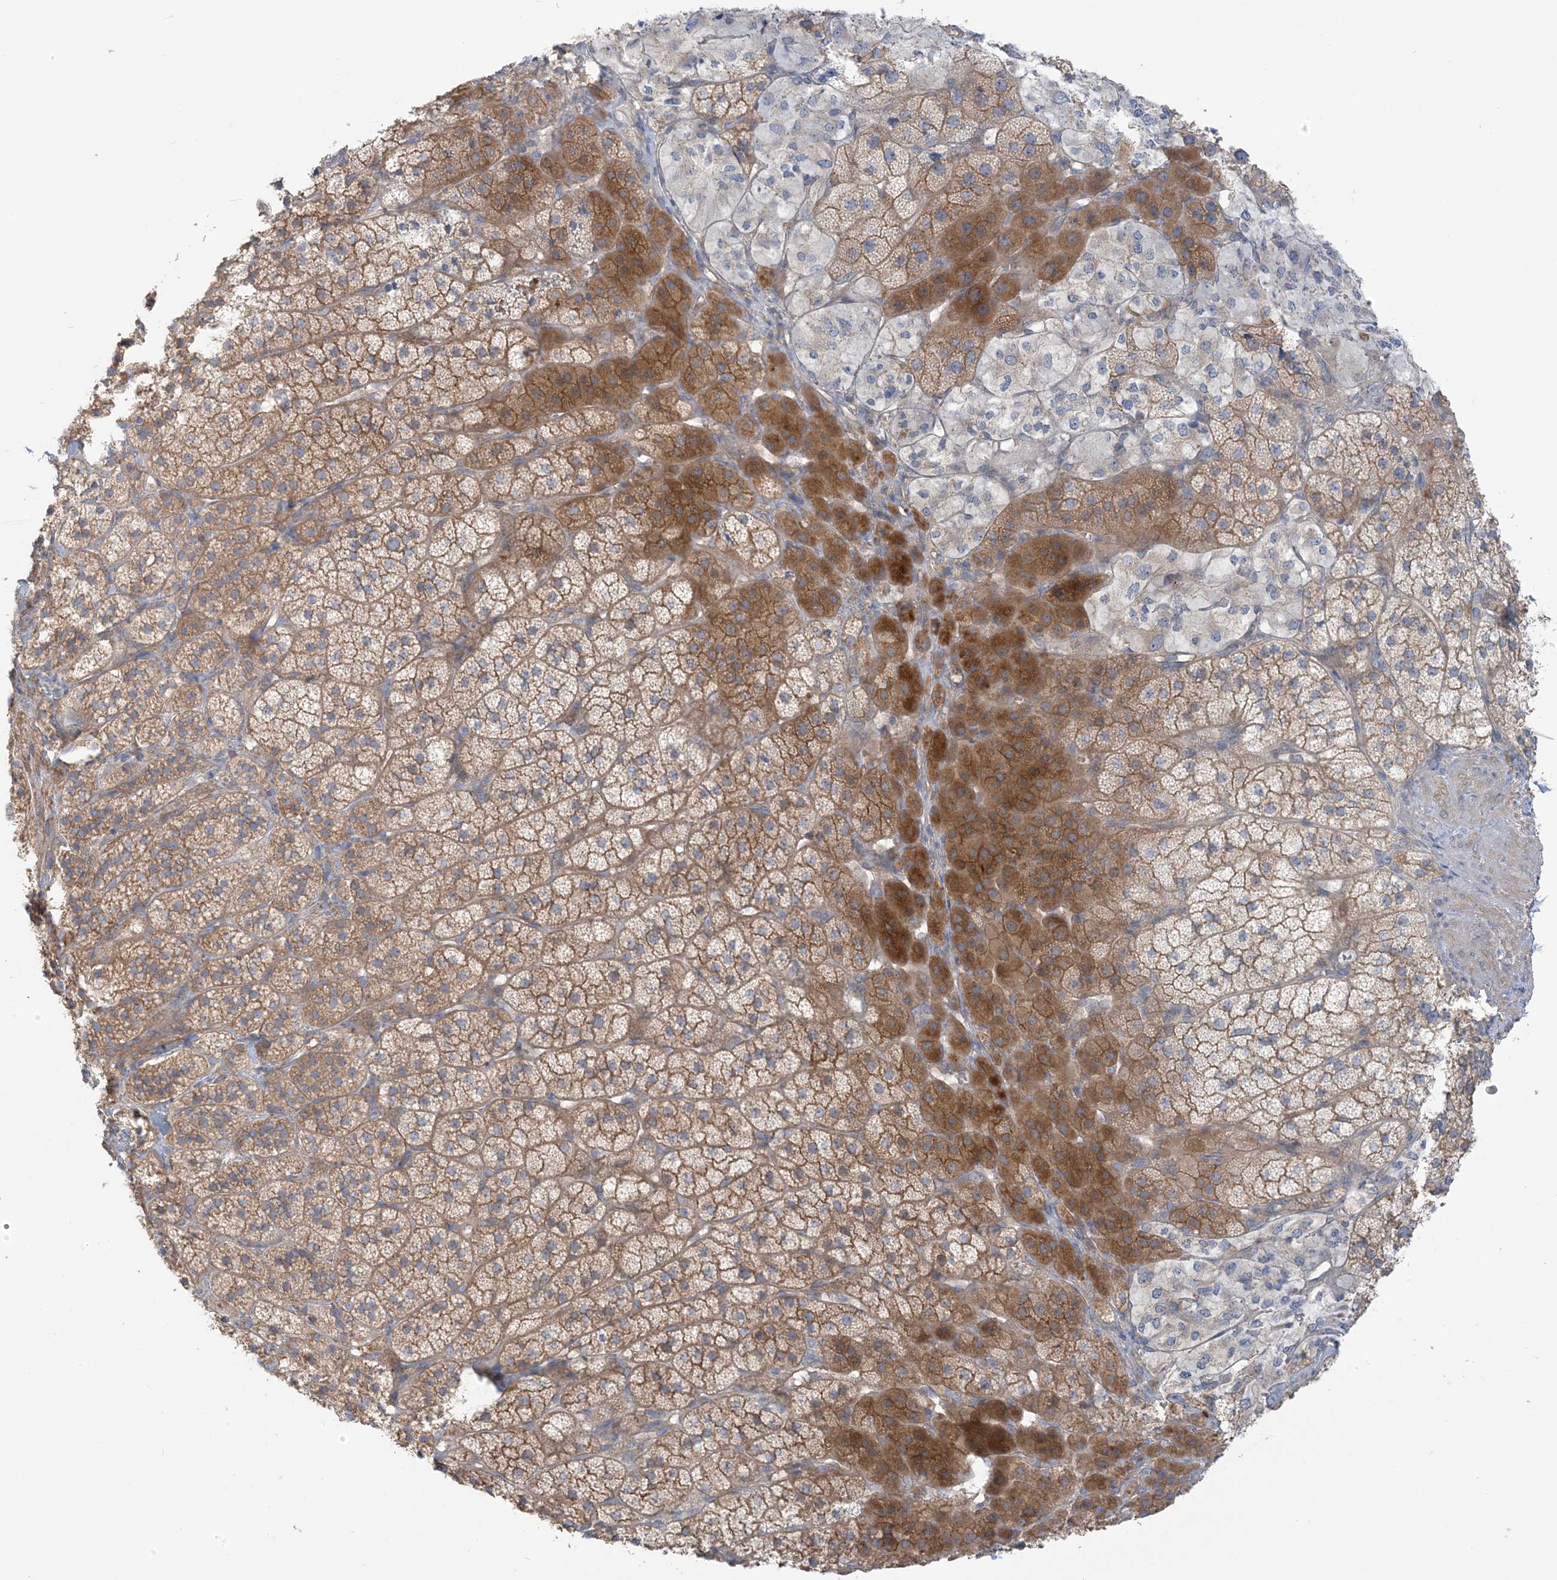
{"staining": {"intensity": "moderate", "quantity": ">75%", "location": "cytoplasmic/membranous"}, "tissue": "adrenal gland", "cell_type": "Glandular cells", "image_type": "normal", "snomed": [{"axis": "morphology", "description": "Normal tissue, NOS"}, {"axis": "topography", "description": "Adrenal gland"}], "caption": "DAB immunohistochemical staining of normal adrenal gland shows moderate cytoplasmic/membranous protein positivity in approximately >75% of glandular cells.", "gene": "ICMT", "patient": {"sex": "female", "age": 44}}